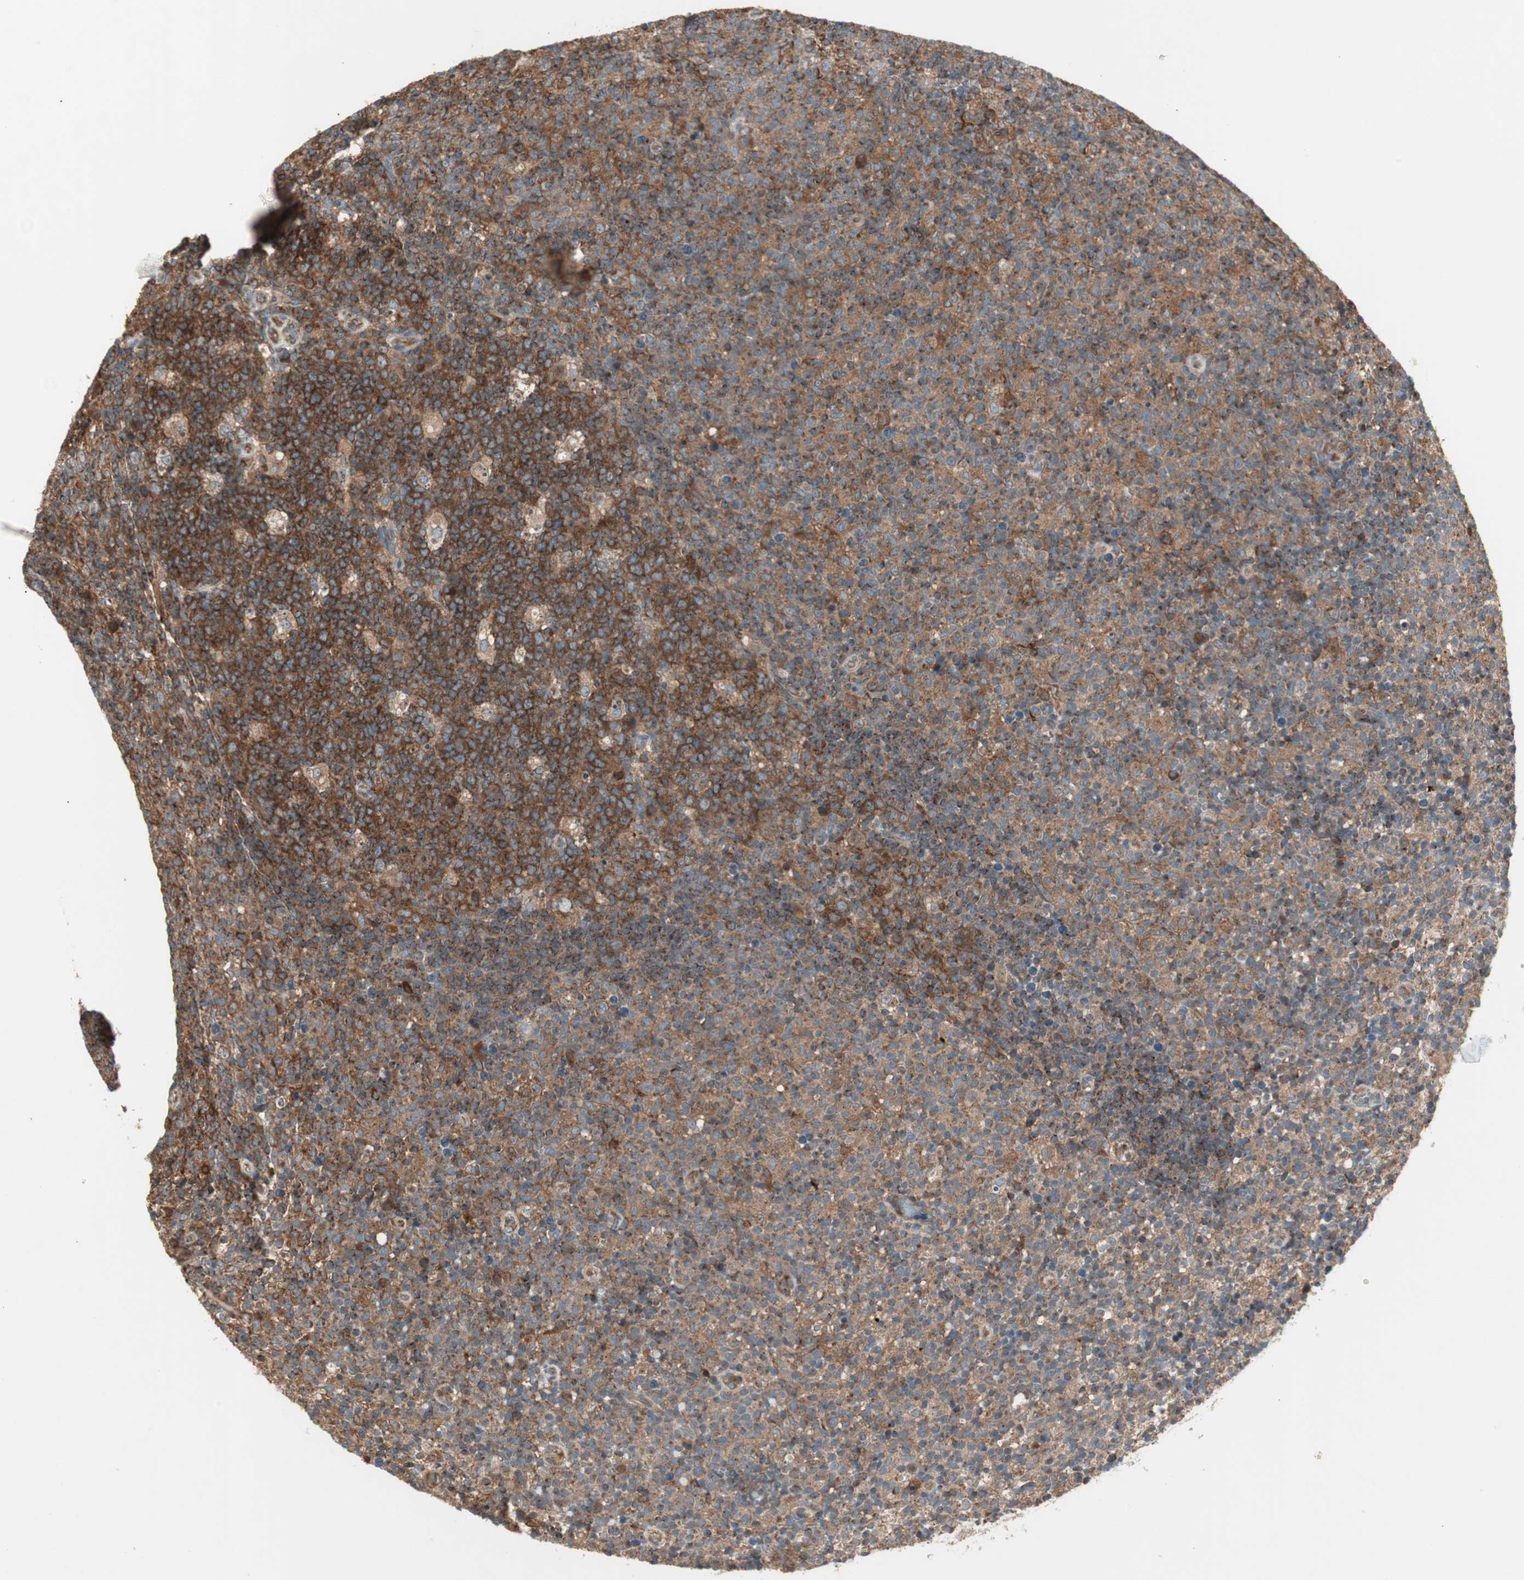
{"staining": {"intensity": "strong", "quantity": ">75%", "location": "cytoplasmic/membranous"}, "tissue": "lymph node", "cell_type": "Germinal center cells", "image_type": "normal", "snomed": [{"axis": "morphology", "description": "Normal tissue, NOS"}, {"axis": "morphology", "description": "Inflammation, NOS"}, {"axis": "topography", "description": "Lymph node"}], "caption": "Immunohistochemistry image of benign lymph node: human lymph node stained using immunohistochemistry shows high levels of strong protein expression localized specifically in the cytoplasmic/membranous of germinal center cells, appearing as a cytoplasmic/membranous brown color.", "gene": "CHADL", "patient": {"sex": "male", "age": 55}}